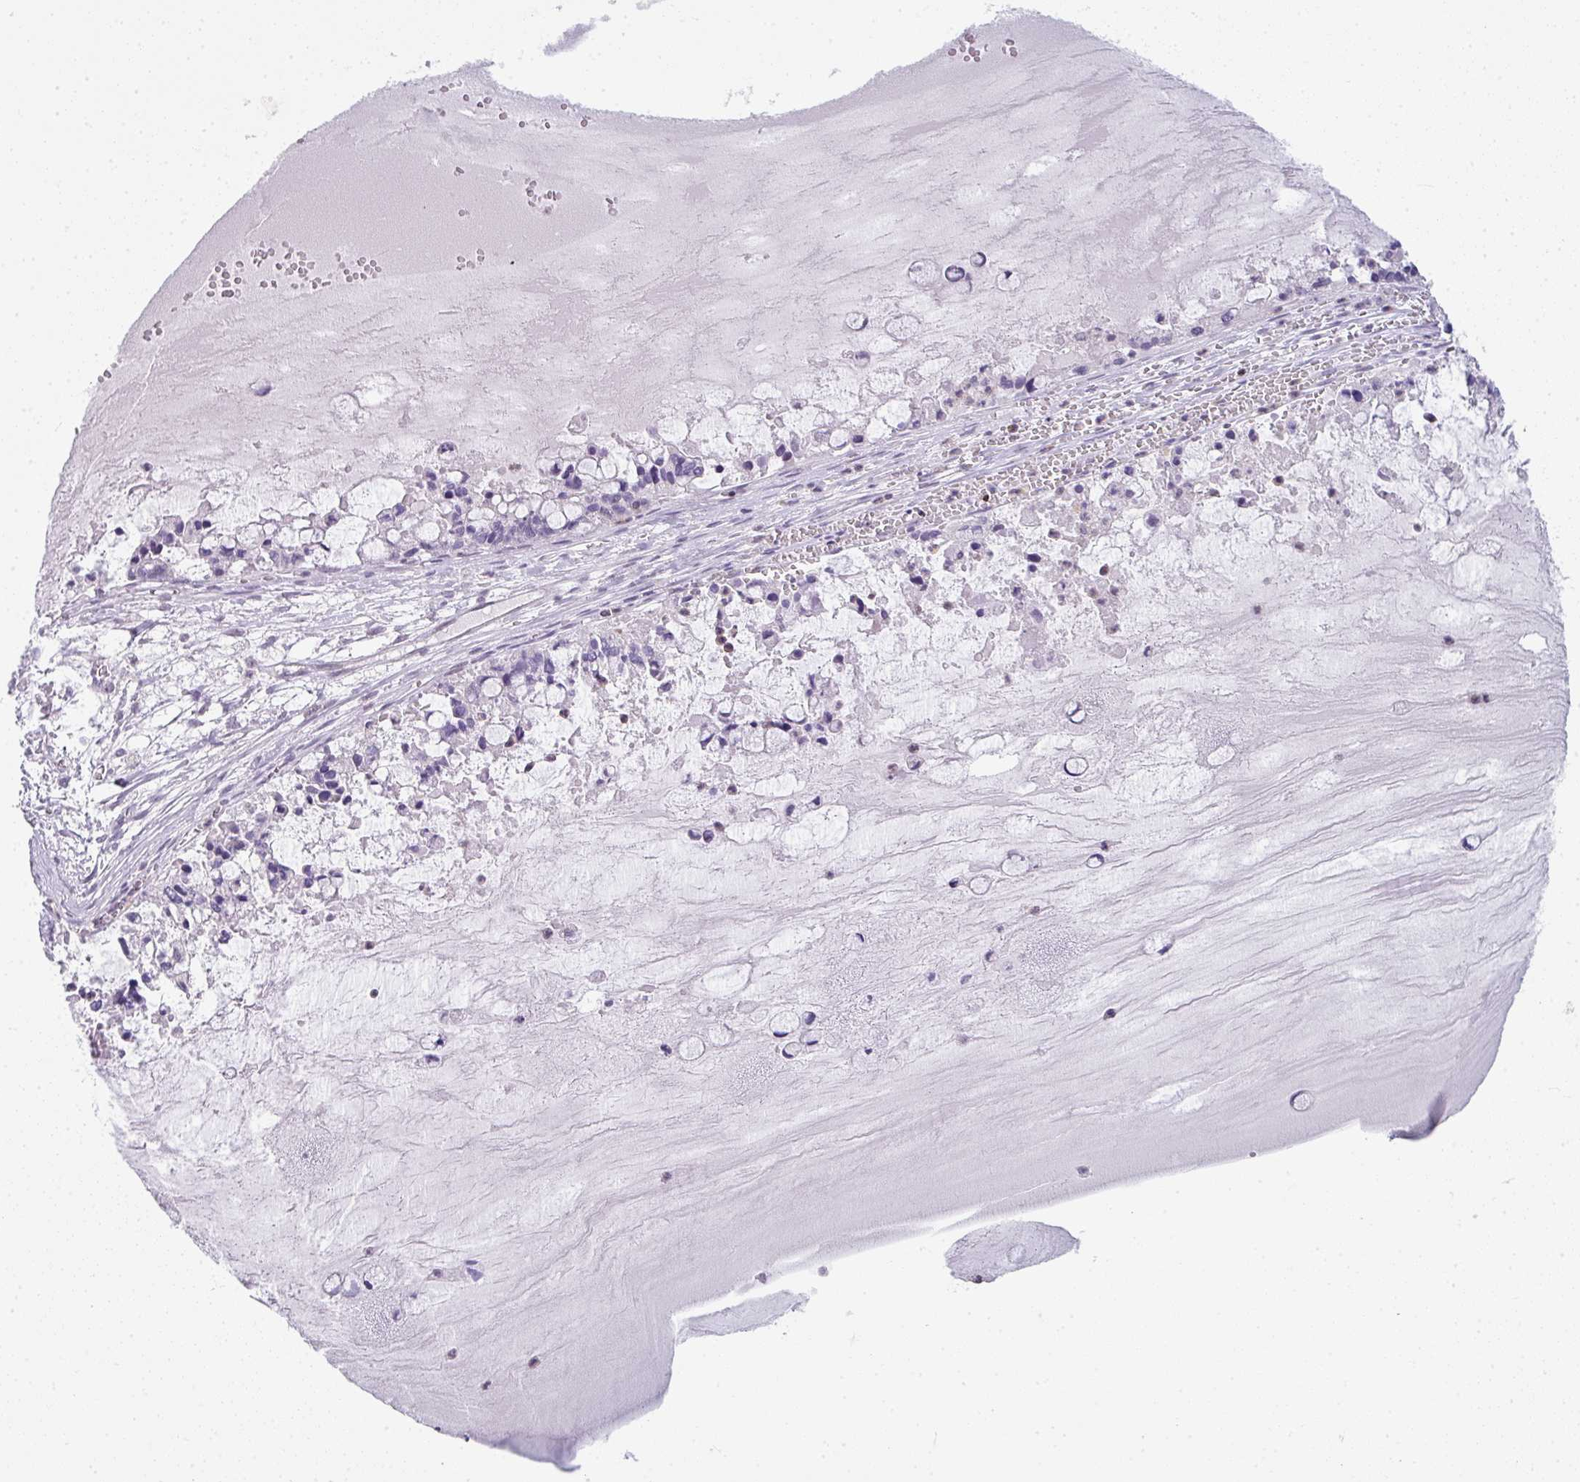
{"staining": {"intensity": "negative", "quantity": "none", "location": "none"}, "tissue": "ovarian cancer", "cell_type": "Tumor cells", "image_type": "cancer", "snomed": [{"axis": "morphology", "description": "Cystadenocarcinoma, mucinous, NOS"}, {"axis": "topography", "description": "Ovary"}], "caption": "Tumor cells show no significant protein staining in ovarian cancer (mucinous cystadenocarcinoma). Brightfield microscopy of IHC stained with DAB (3,3'-diaminobenzidine) (brown) and hematoxylin (blue), captured at high magnification.", "gene": "STAT5A", "patient": {"sex": "female", "age": 63}}